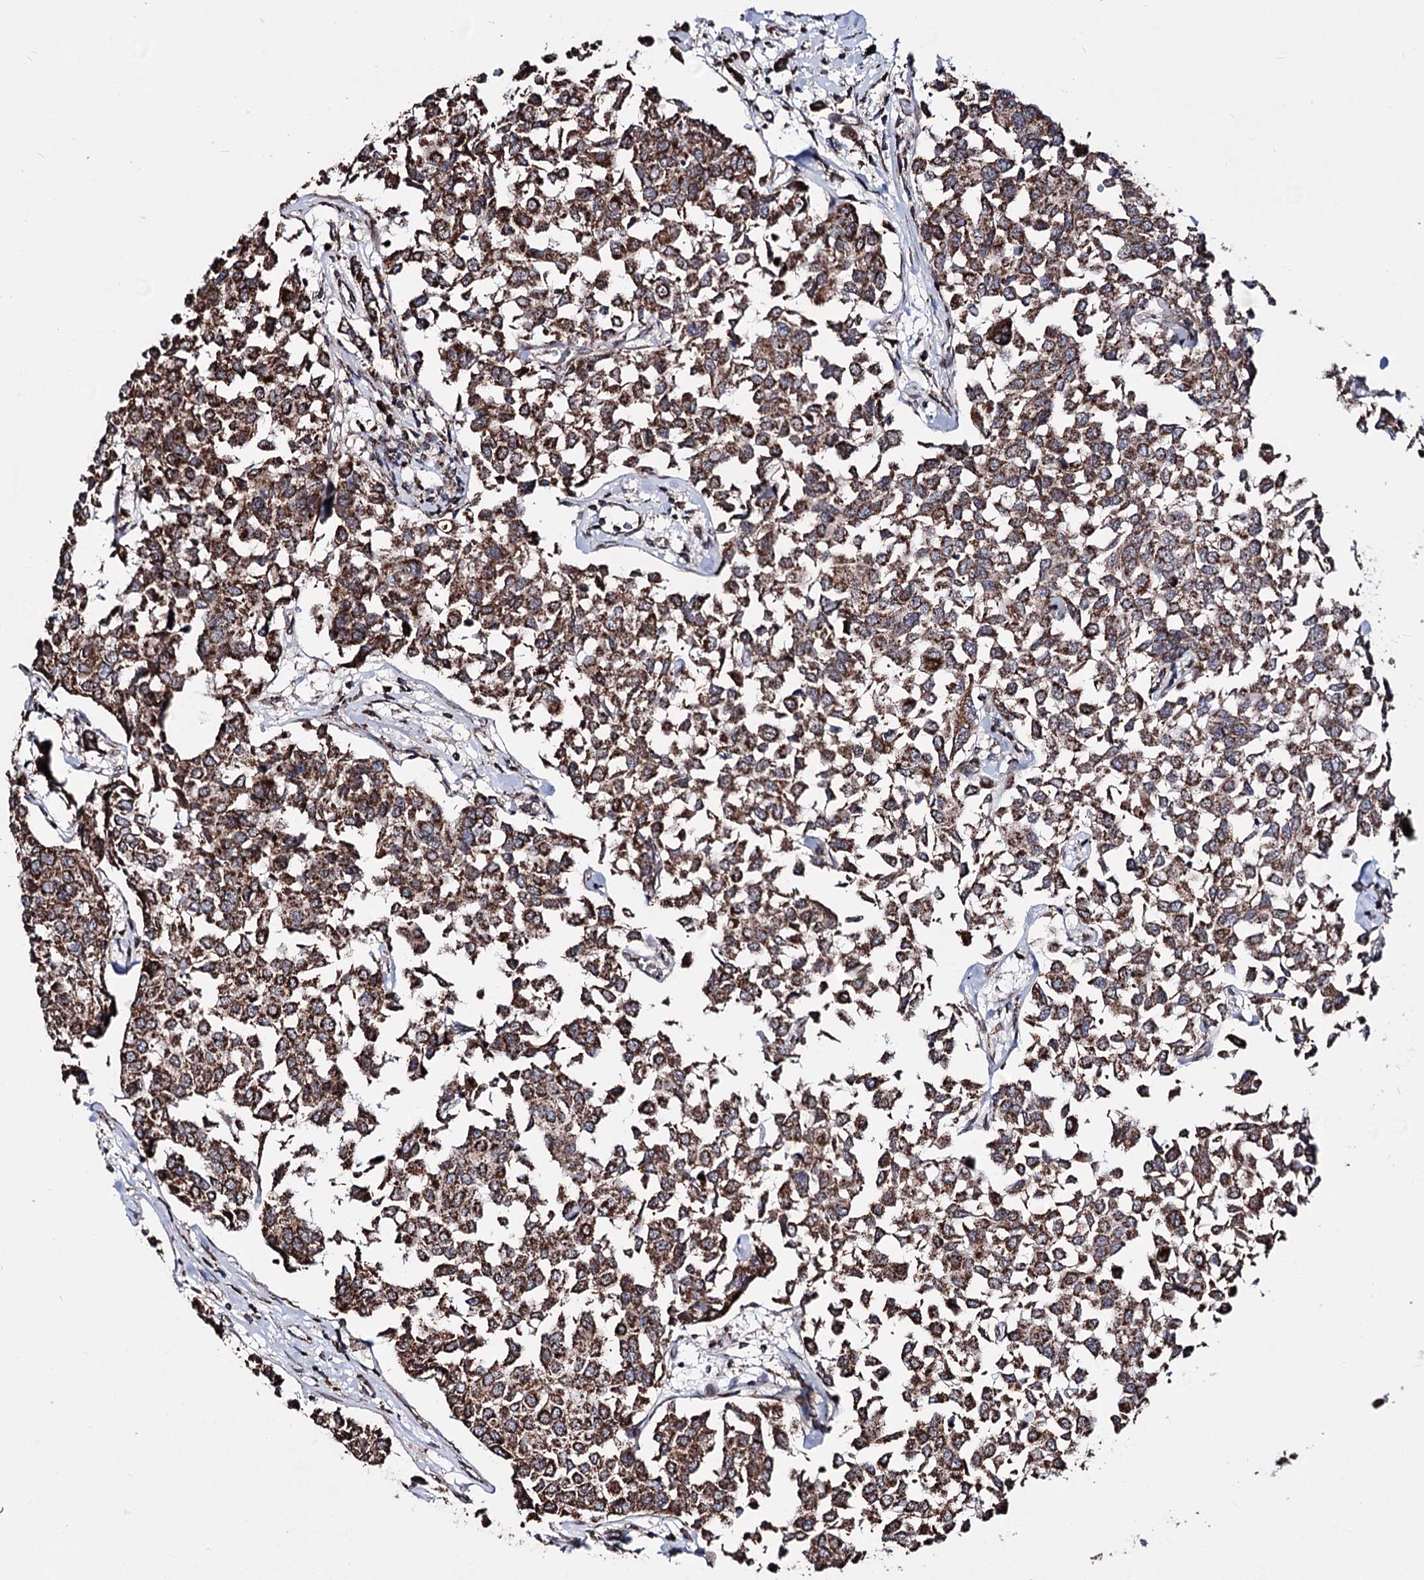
{"staining": {"intensity": "moderate", "quantity": ">75%", "location": "cytoplasmic/membranous"}, "tissue": "breast cancer", "cell_type": "Tumor cells", "image_type": "cancer", "snomed": [{"axis": "morphology", "description": "Duct carcinoma"}, {"axis": "topography", "description": "Breast"}], "caption": "A brown stain labels moderate cytoplasmic/membranous expression of a protein in human breast cancer tumor cells.", "gene": "CREB3L4", "patient": {"sex": "female", "age": 55}}